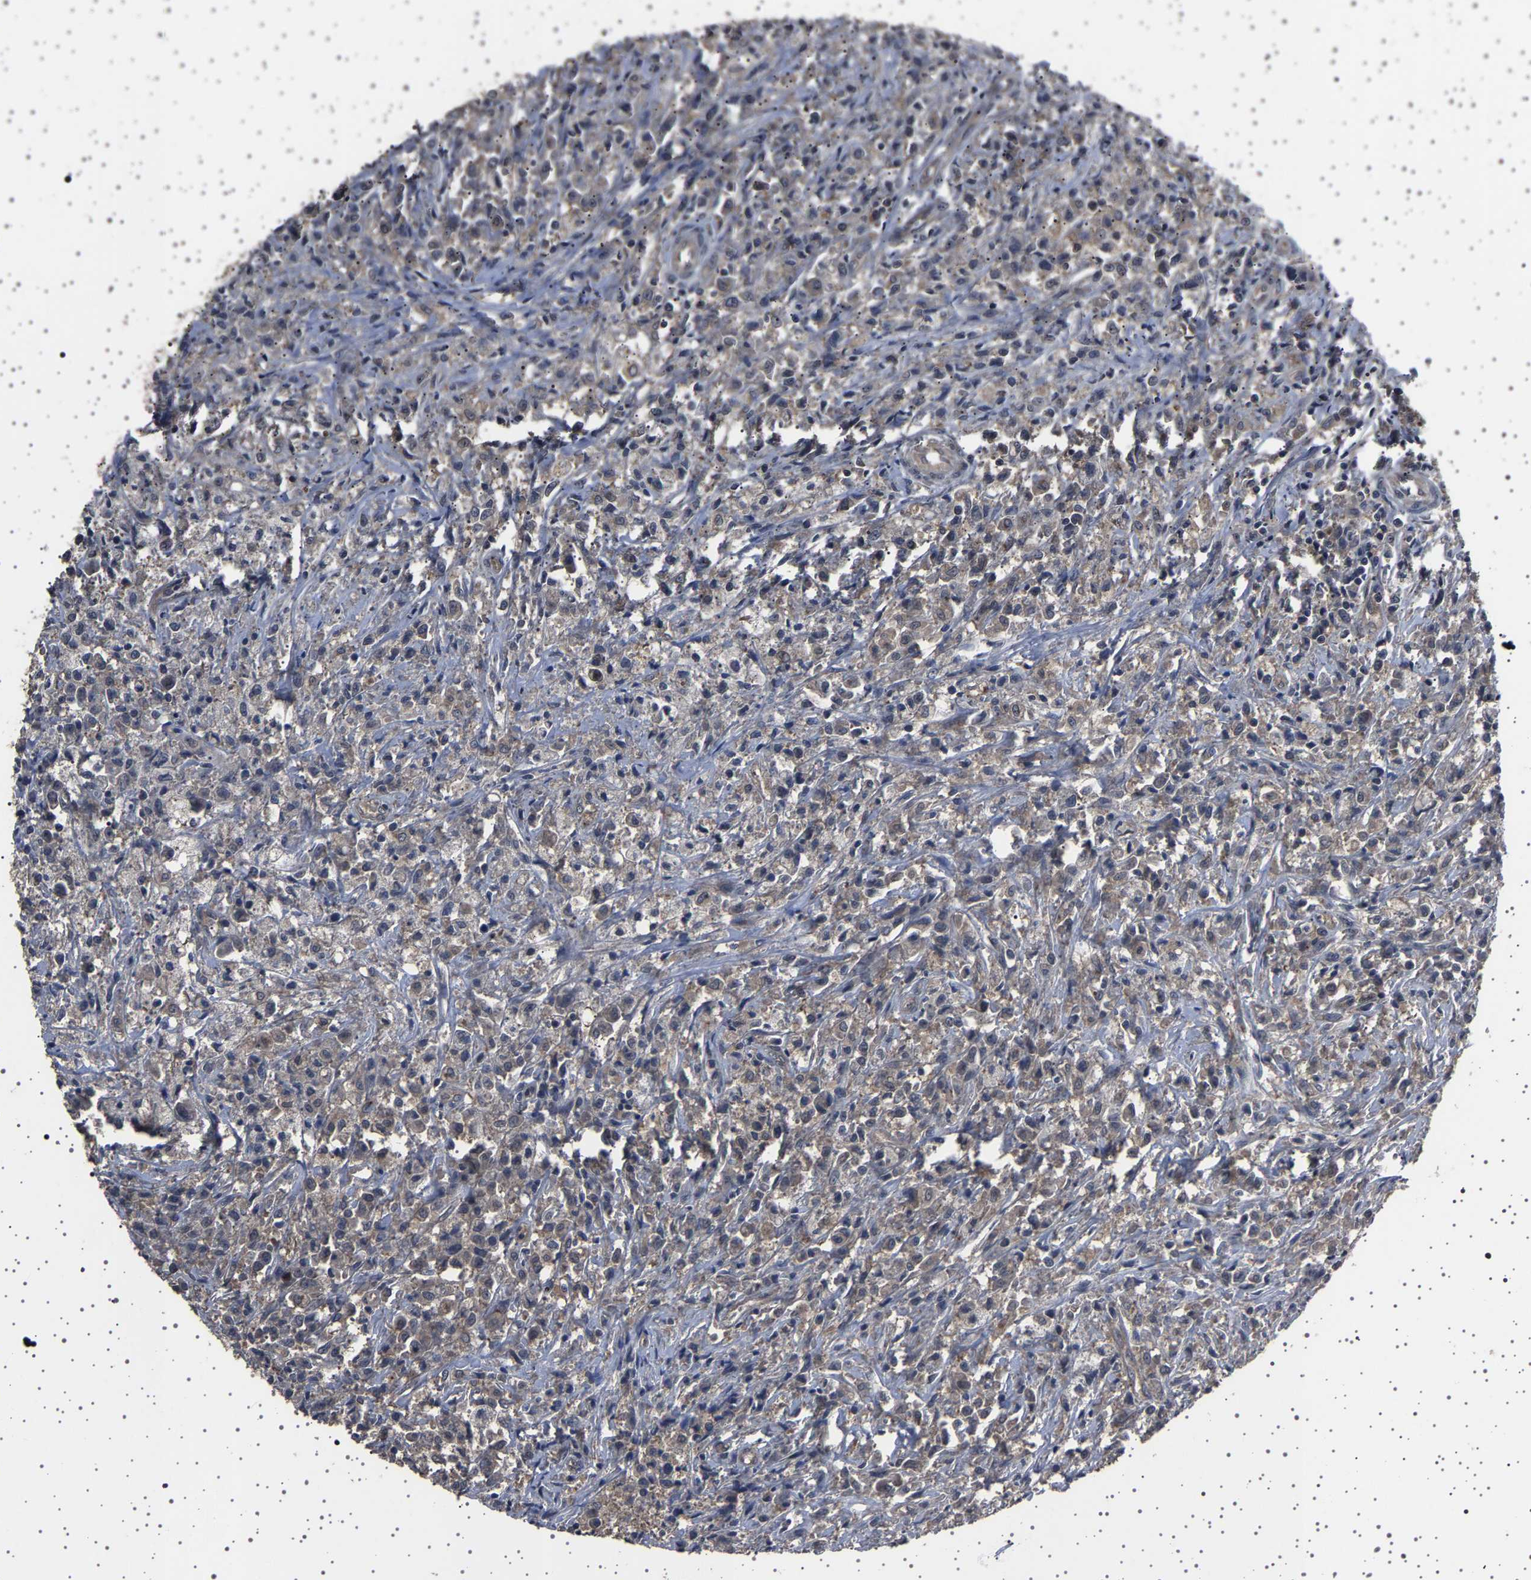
{"staining": {"intensity": "weak", "quantity": ">75%", "location": "cytoplasmic/membranous"}, "tissue": "testis cancer", "cell_type": "Tumor cells", "image_type": "cancer", "snomed": [{"axis": "morphology", "description": "Carcinoma, Embryonal, NOS"}, {"axis": "topography", "description": "Testis"}], "caption": "Protein positivity by IHC displays weak cytoplasmic/membranous staining in about >75% of tumor cells in testis cancer.", "gene": "NCKAP1", "patient": {"sex": "male", "age": 2}}